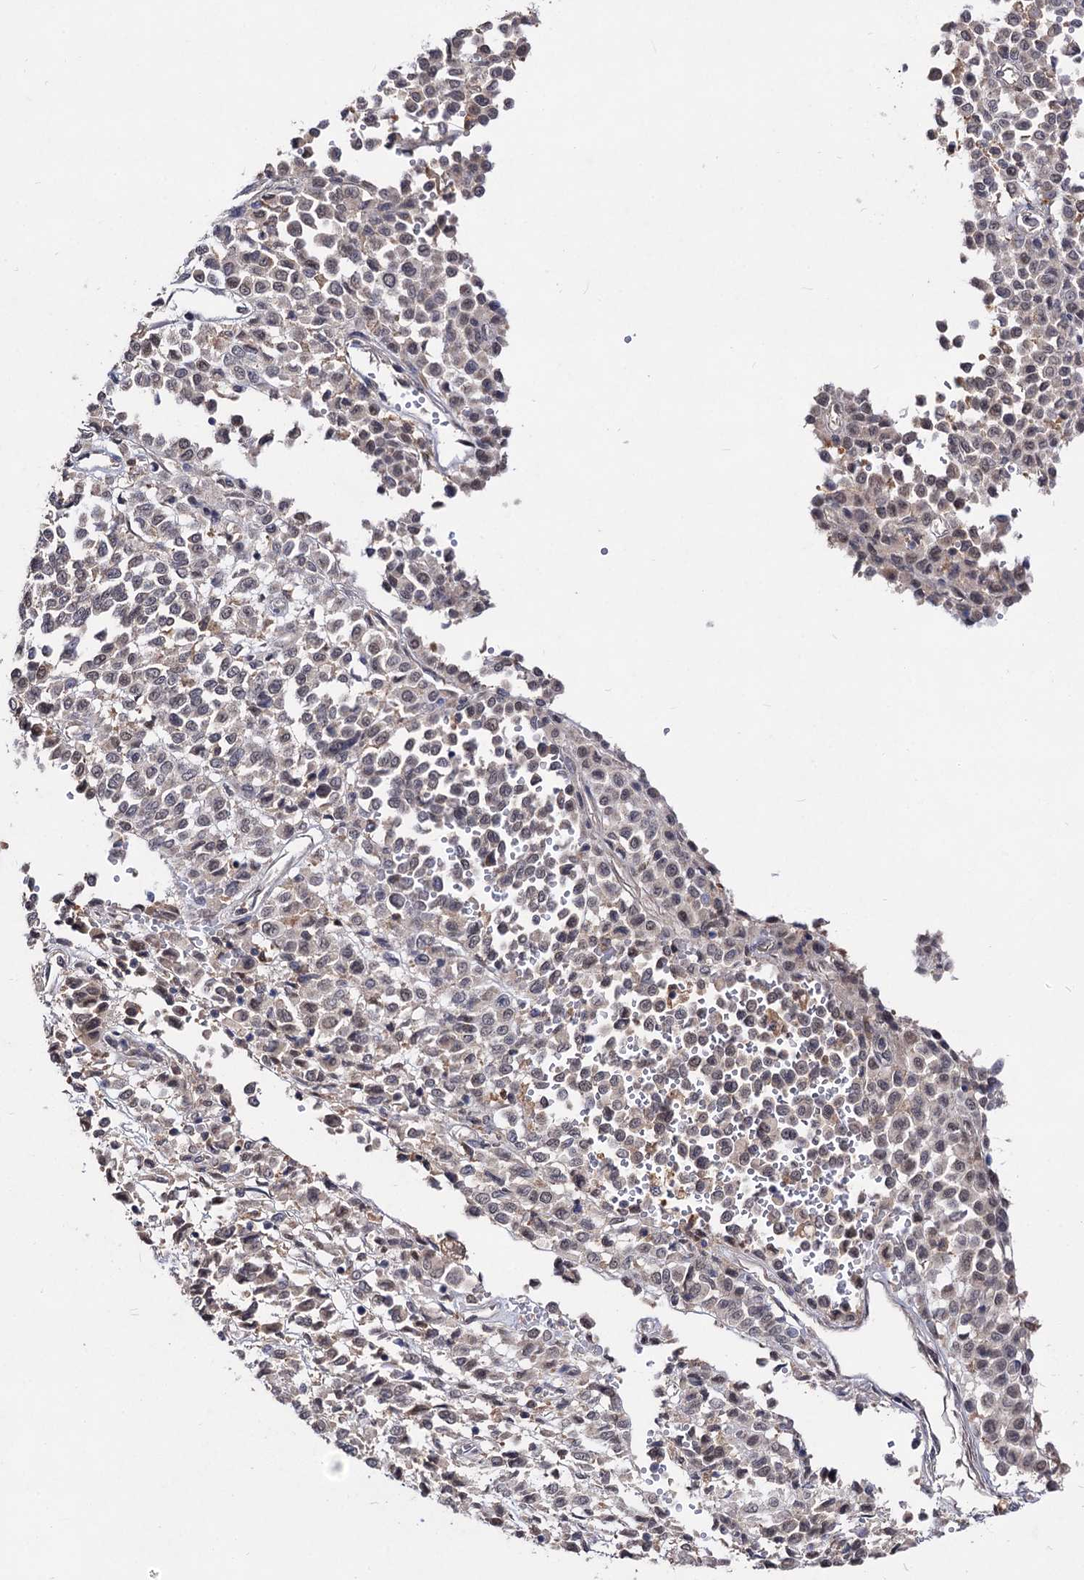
{"staining": {"intensity": "negative", "quantity": "none", "location": "none"}, "tissue": "melanoma", "cell_type": "Tumor cells", "image_type": "cancer", "snomed": [{"axis": "morphology", "description": "Malignant melanoma, Metastatic site"}, {"axis": "topography", "description": "Pancreas"}], "caption": "The photomicrograph demonstrates no significant positivity in tumor cells of melanoma.", "gene": "ACTR6", "patient": {"sex": "female", "age": 30}}